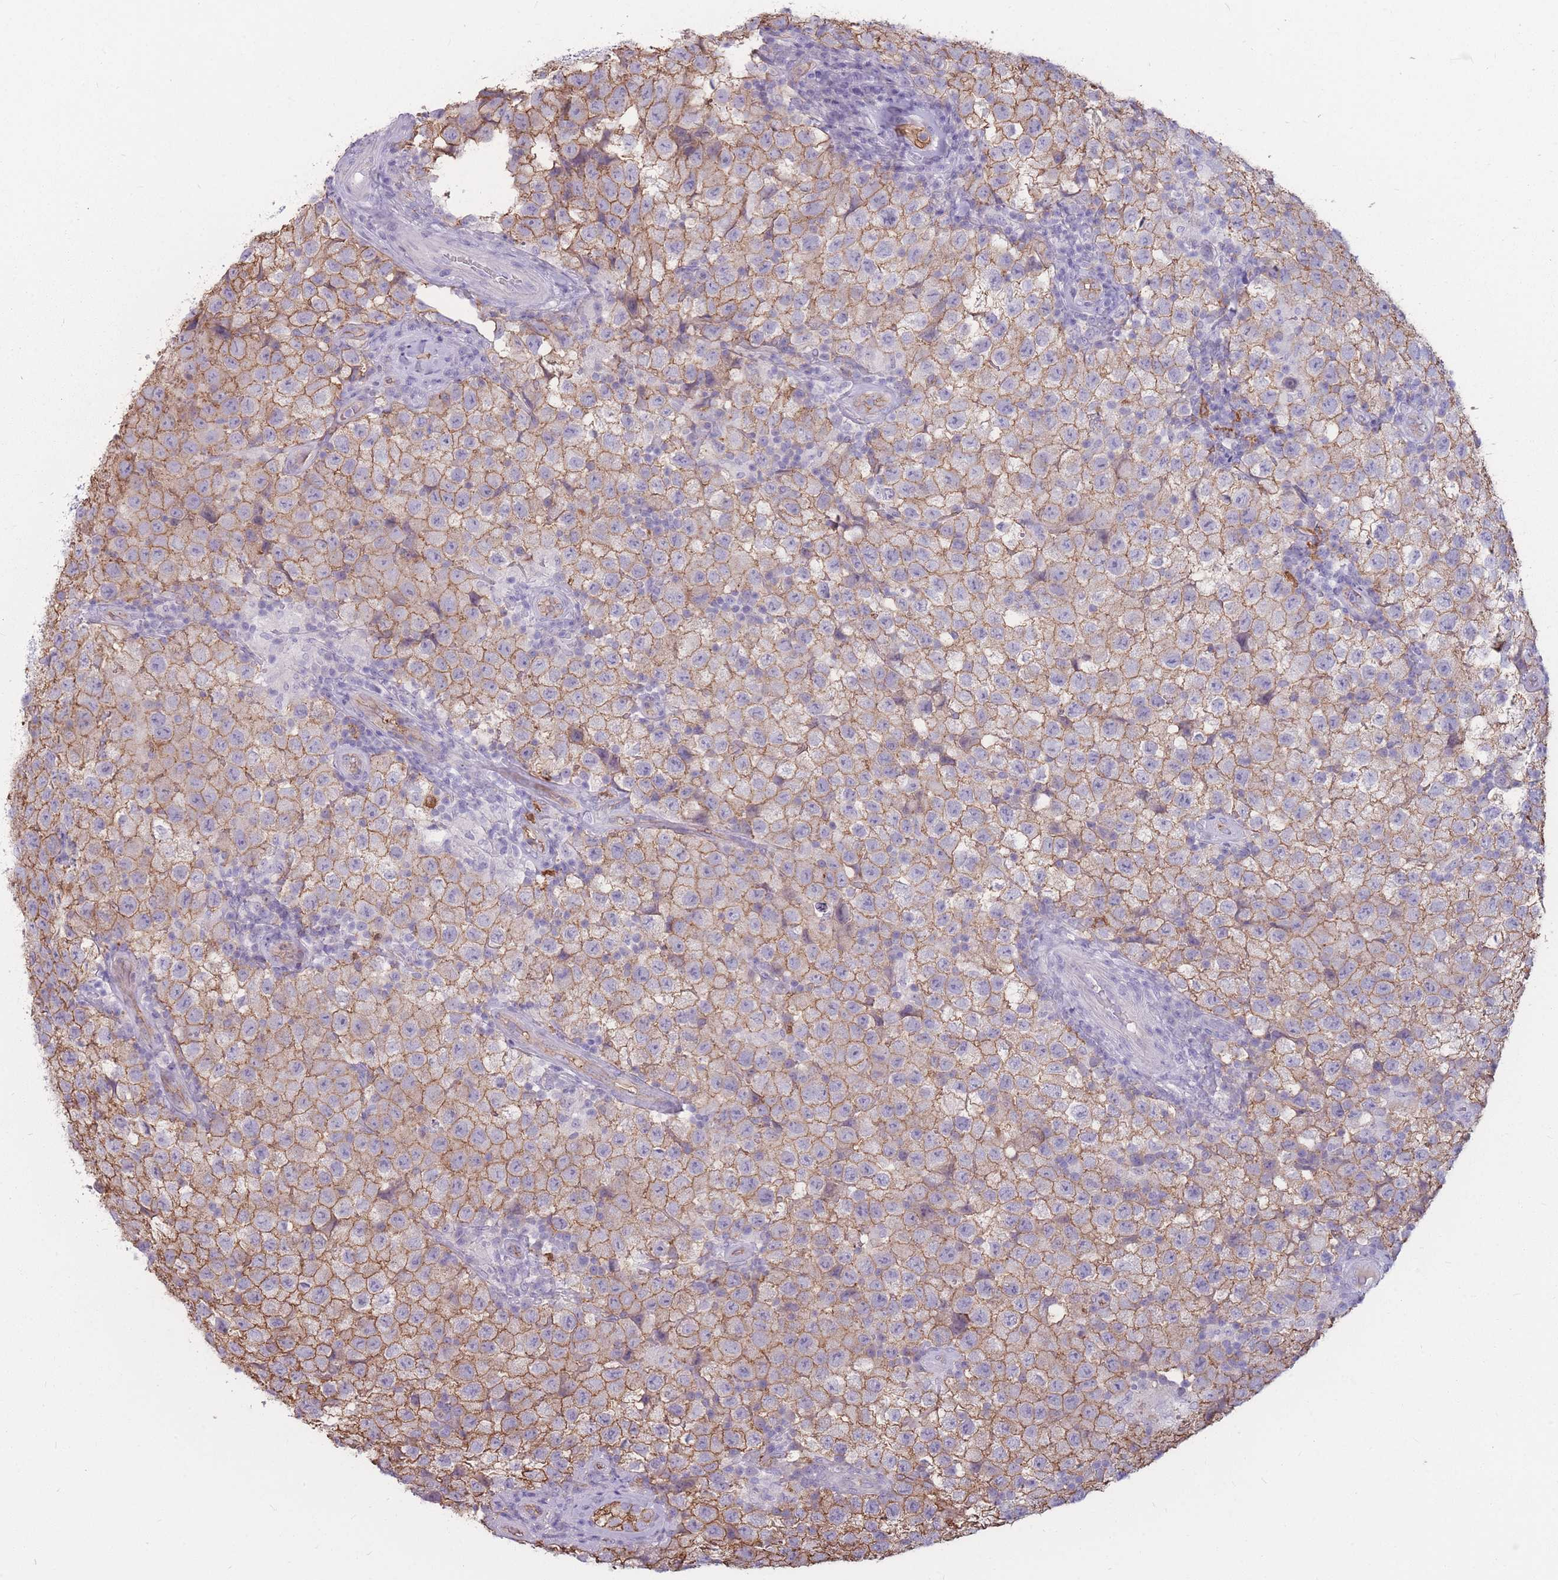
{"staining": {"intensity": "moderate", "quantity": ">75%", "location": "cytoplasmic/membranous"}, "tissue": "testis cancer", "cell_type": "Tumor cells", "image_type": "cancer", "snomed": [{"axis": "morphology", "description": "Seminoma, NOS"}, {"axis": "morphology", "description": "Carcinoma, Embryonal, NOS"}, {"axis": "topography", "description": "Testis"}], "caption": "Testis embryonal carcinoma stained for a protein reveals moderate cytoplasmic/membranous positivity in tumor cells. The staining was performed using DAB (3,3'-diaminobenzidine) to visualize the protein expression in brown, while the nuclei were stained in blue with hematoxylin (Magnification: 20x).", "gene": "GNA11", "patient": {"sex": "male", "age": 41}}